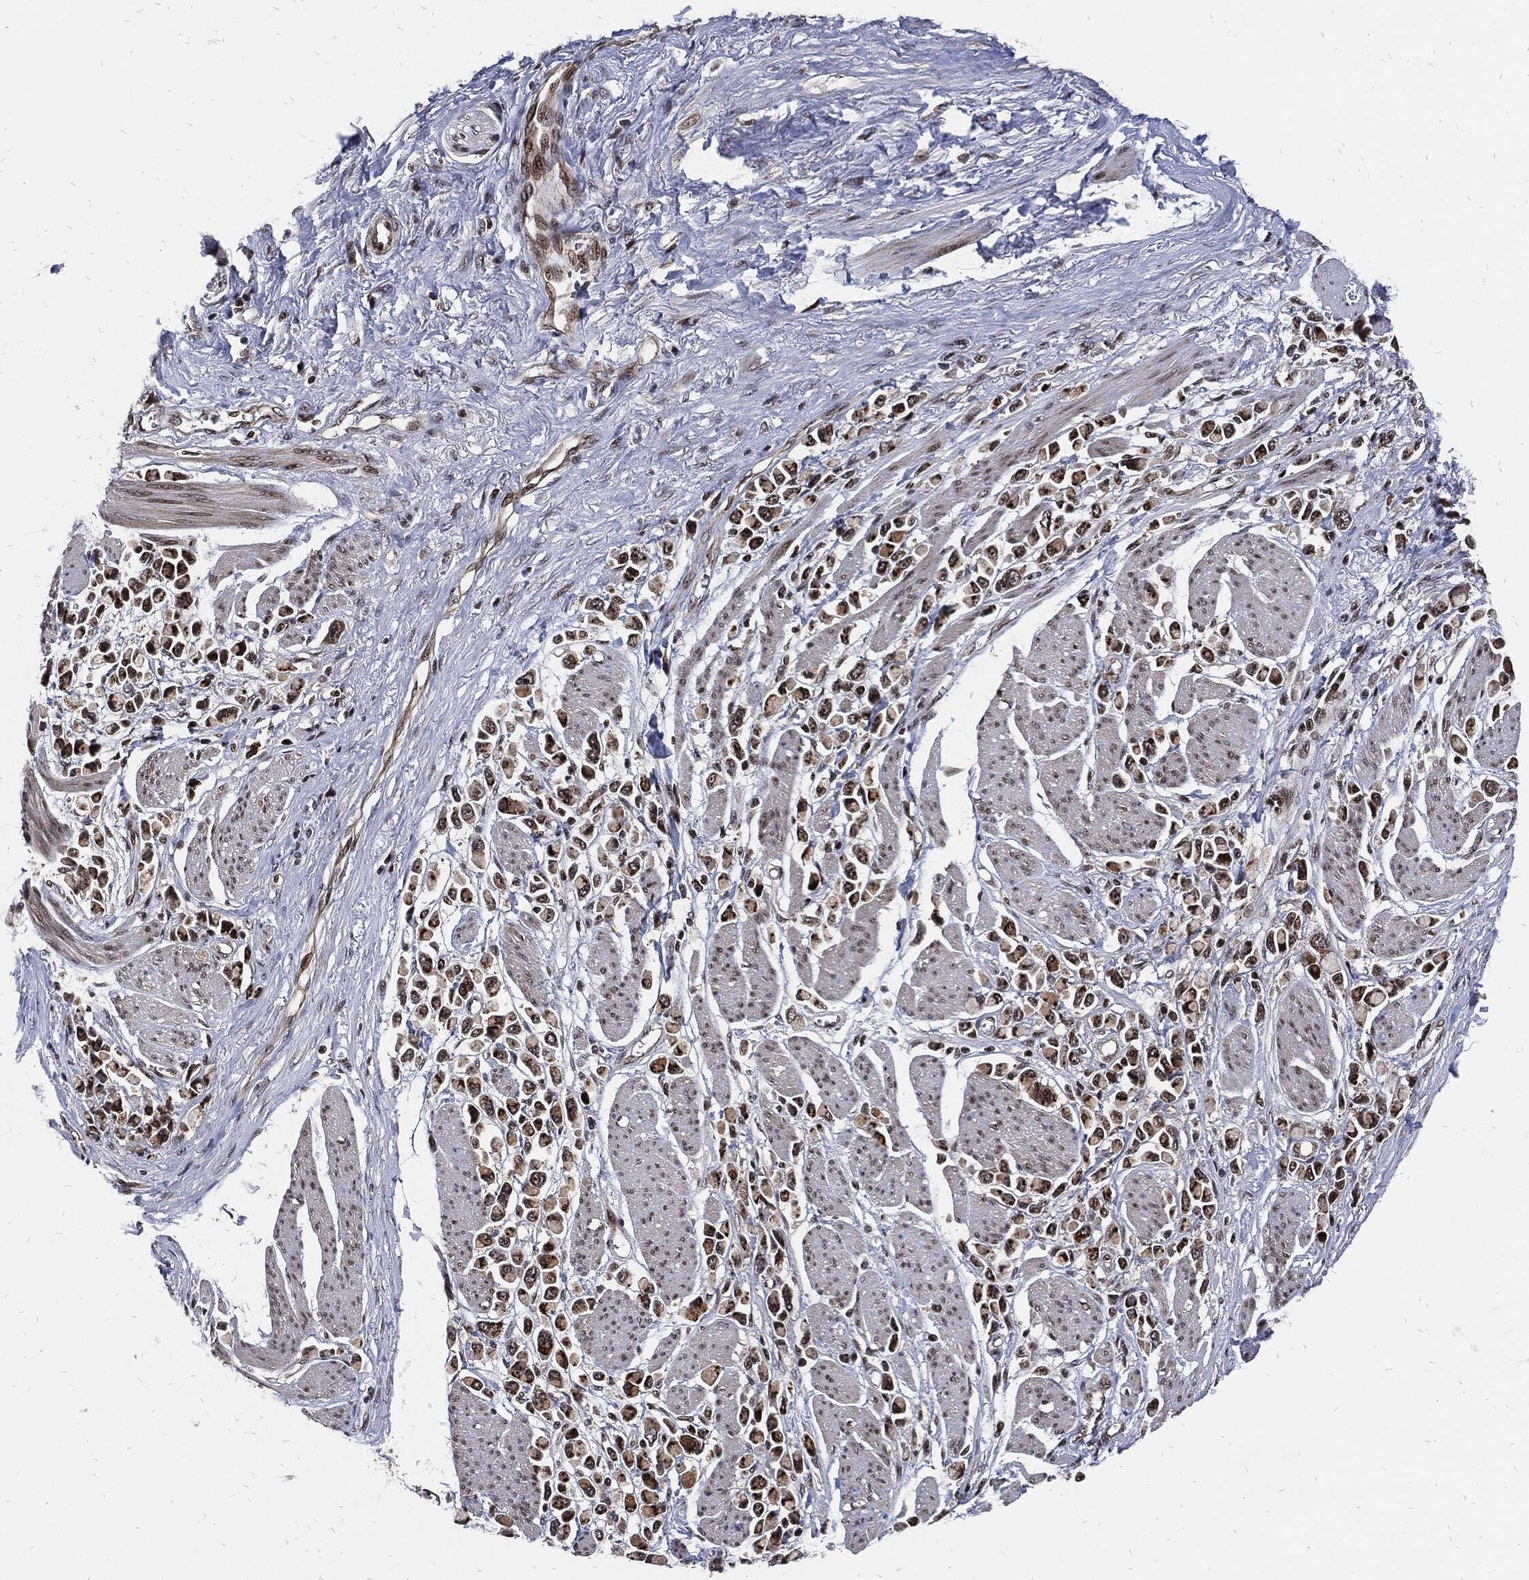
{"staining": {"intensity": "moderate", "quantity": ">75%", "location": "cytoplasmic/membranous,nuclear"}, "tissue": "stomach cancer", "cell_type": "Tumor cells", "image_type": "cancer", "snomed": [{"axis": "morphology", "description": "Adenocarcinoma, NOS"}, {"axis": "topography", "description": "Stomach"}], "caption": "About >75% of tumor cells in human stomach cancer (adenocarcinoma) reveal moderate cytoplasmic/membranous and nuclear protein staining as visualized by brown immunohistochemical staining.", "gene": "ZNF775", "patient": {"sex": "female", "age": 81}}